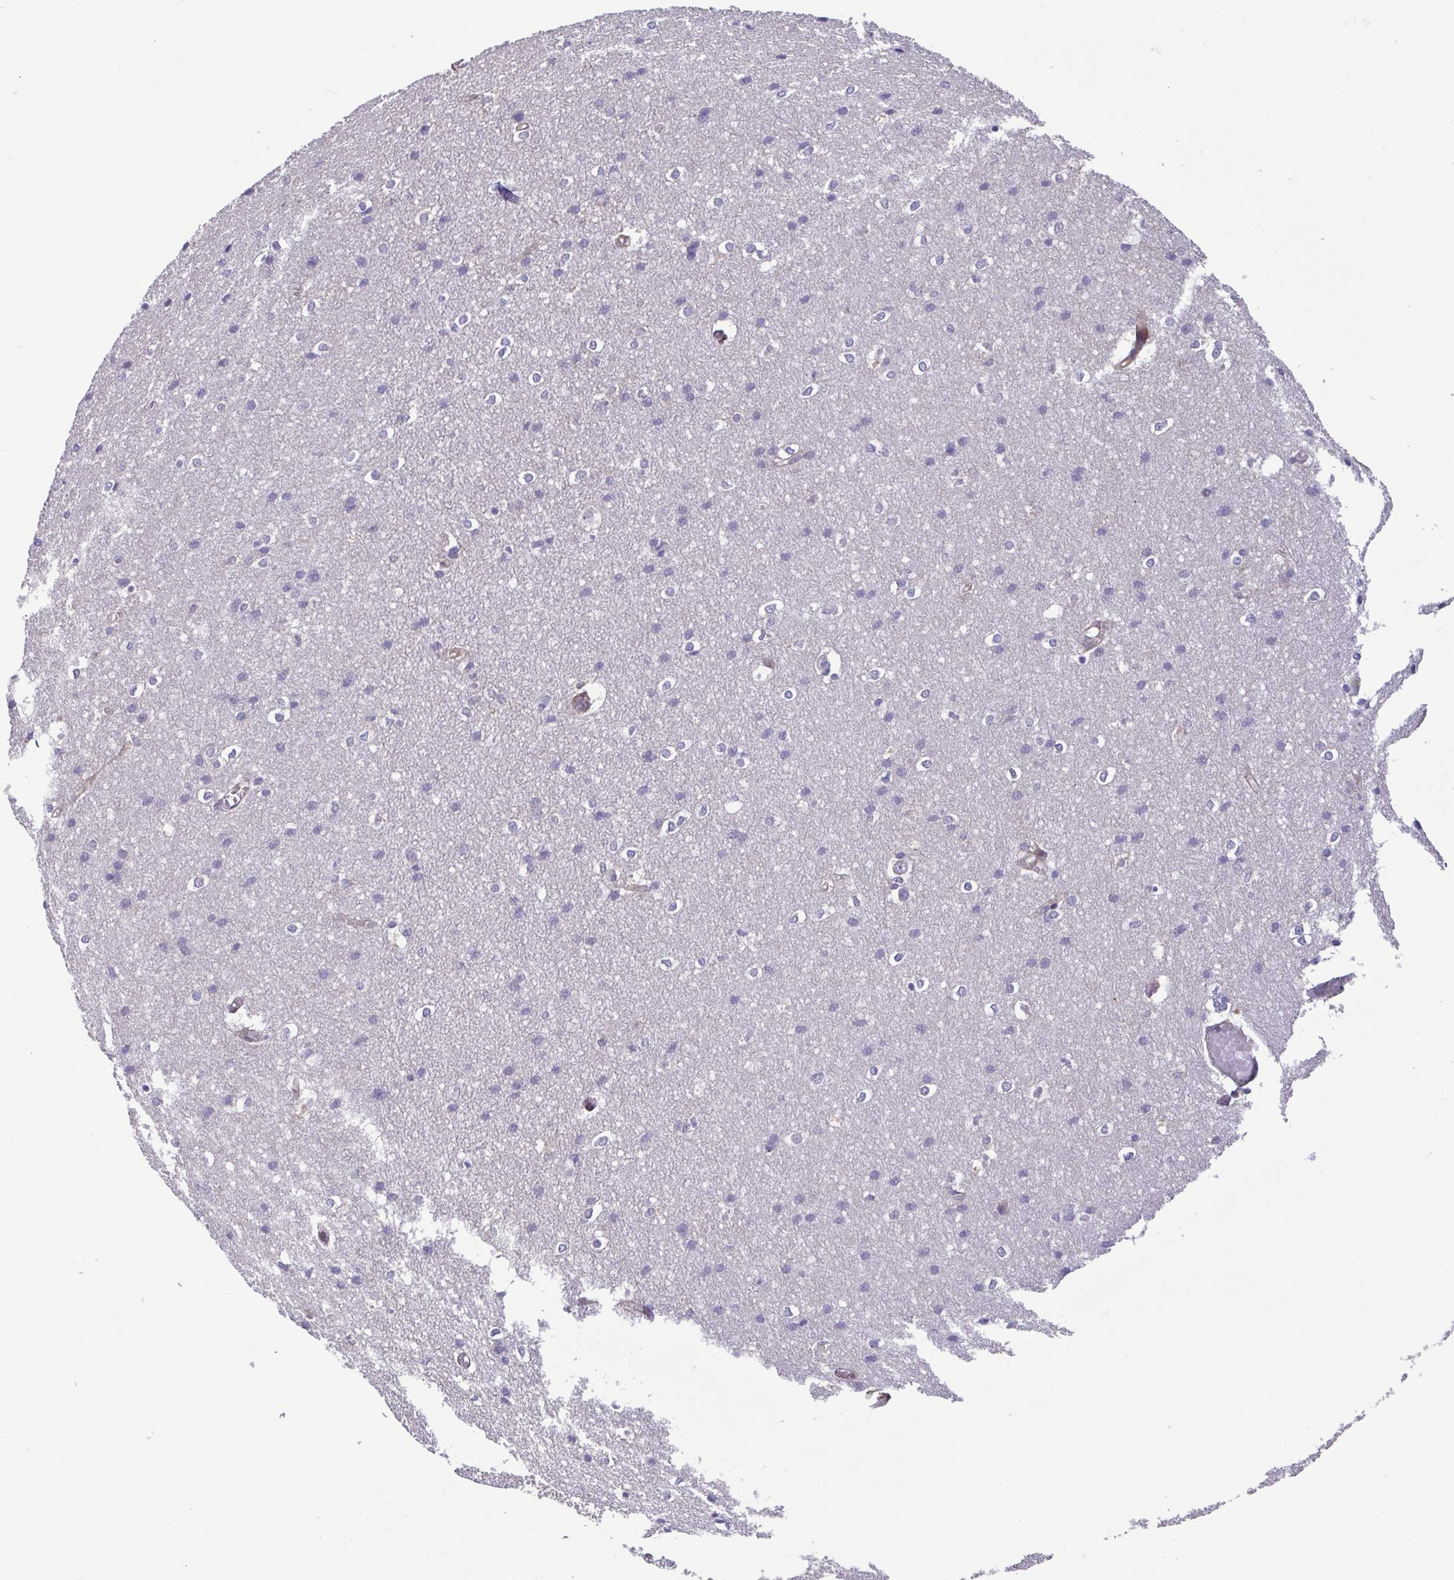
{"staining": {"intensity": "weak", "quantity": "<25%", "location": "cytoplasmic/membranous"}, "tissue": "cerebral cortex", "cell_type": "Endothelial cells", "image_type": "normal", "snomed": [{"axis": "morphology", "description": "Normal tissue, NOS"}, {"axis": "topography", "description": "Cerebral cortex"}], "caption": "The micrograph reveals no staining of endothelial cells in benign cerebral cortex. Brightfield microscopy of IHC stained with DAB (3,3'-diaminobenzidine) (brown) and hematoxylin (blue), captured at high magnification.", "gene": "LMF2", "patient": {"sex": "male", "age": 37}}